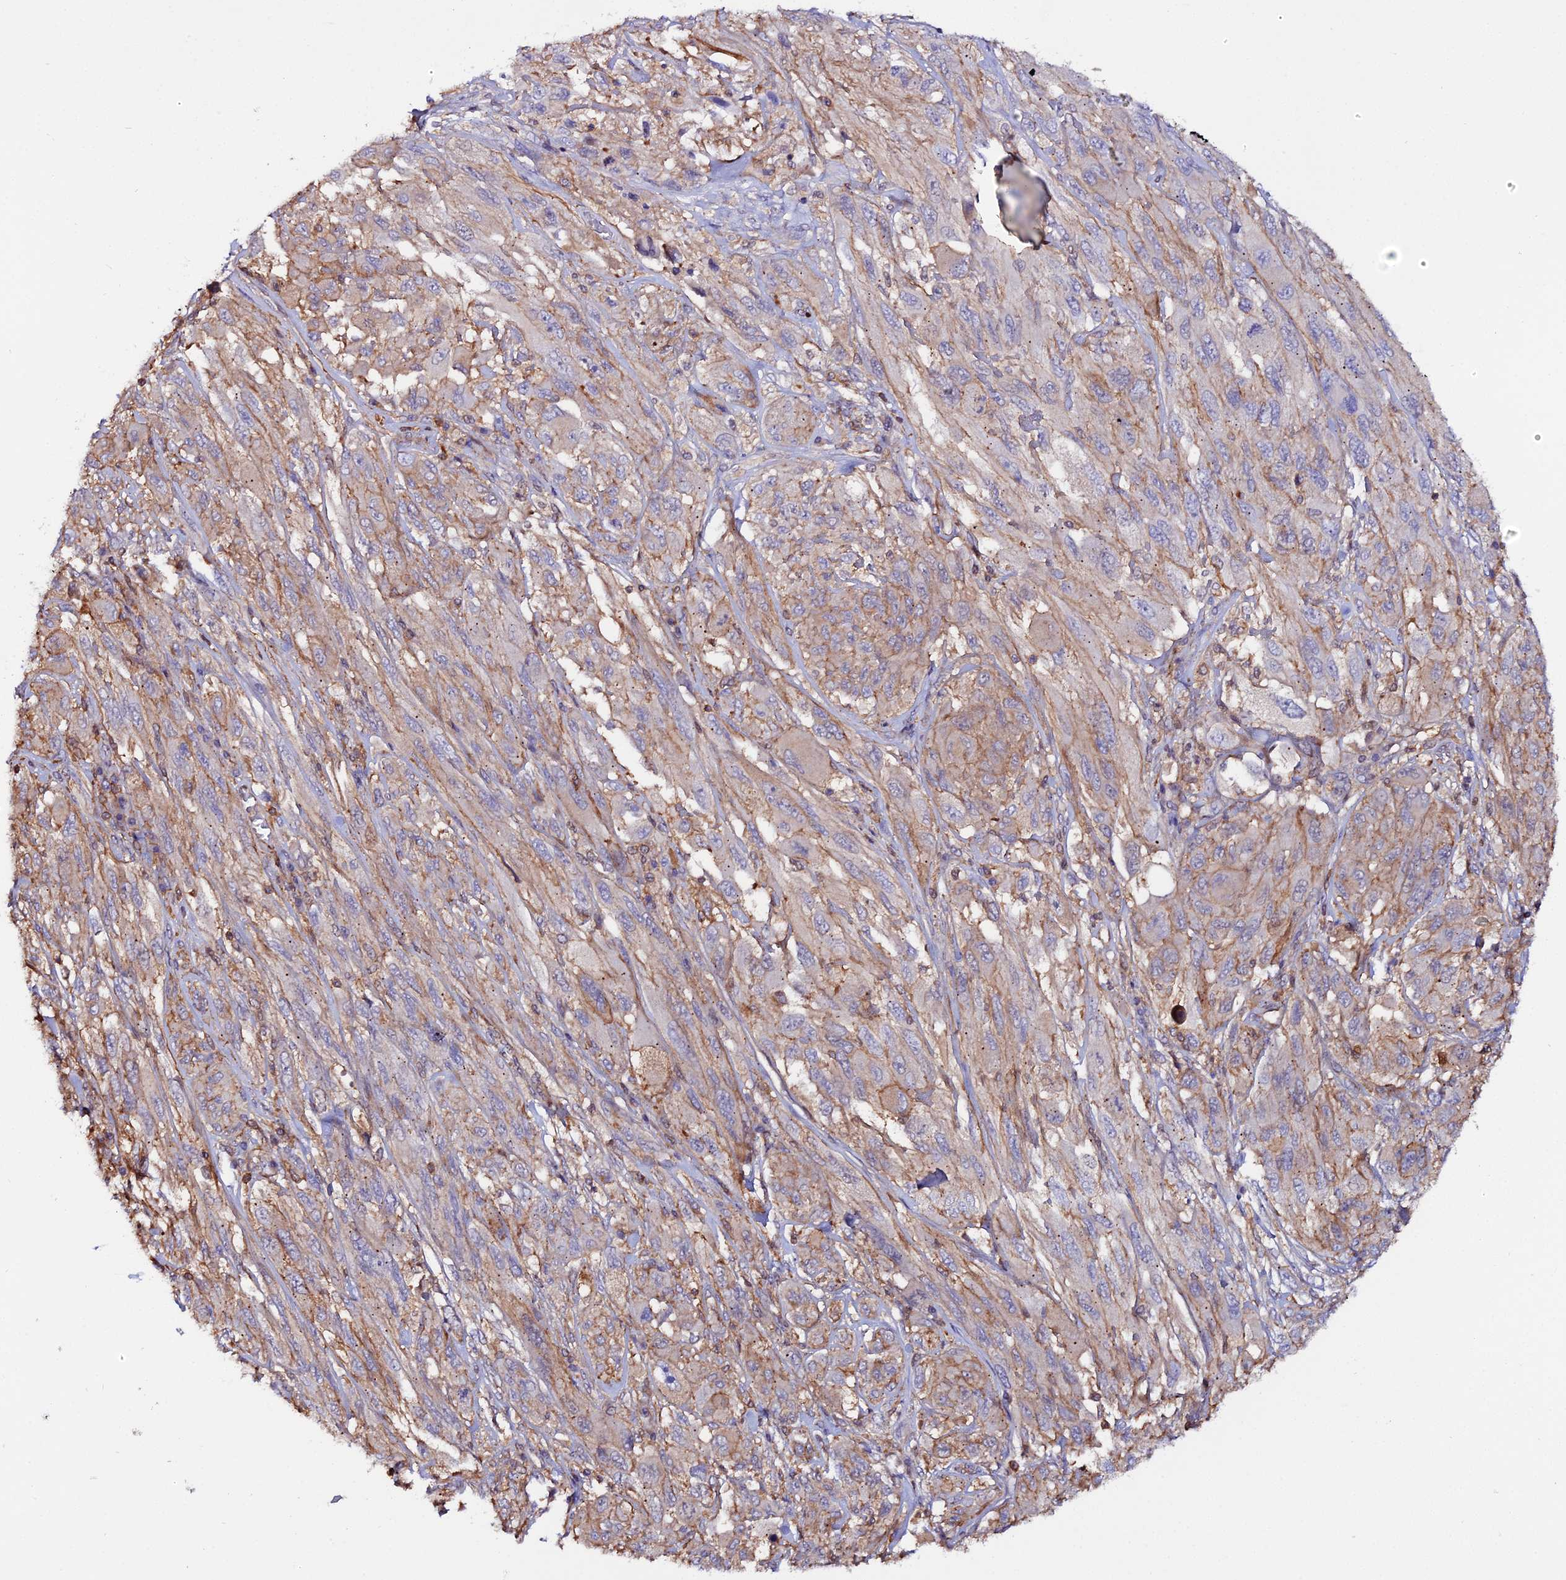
{"staining": {"intensity": "moderate", "quantity": "25%-75%", "location": "cytoplasmic/membranous"}, "tissue": "melanoma", "cell_type": "Tumor cells", "image_type": "cancer", "snomed": [{"axis": "morphology", "description": "Malignant melanoma, NOS"}, {"axis": "topography", "description": "Skin"}], "caption": "Tumor cells demonstrate moderate cytoplasmic/membranous expression in approximately 25%-75% of cells in malignant melanoma. (IHC, brightfield microscopy, high magnification).", "gene": "USP17L15", "patient": {"sex": "female", "age": 91}}